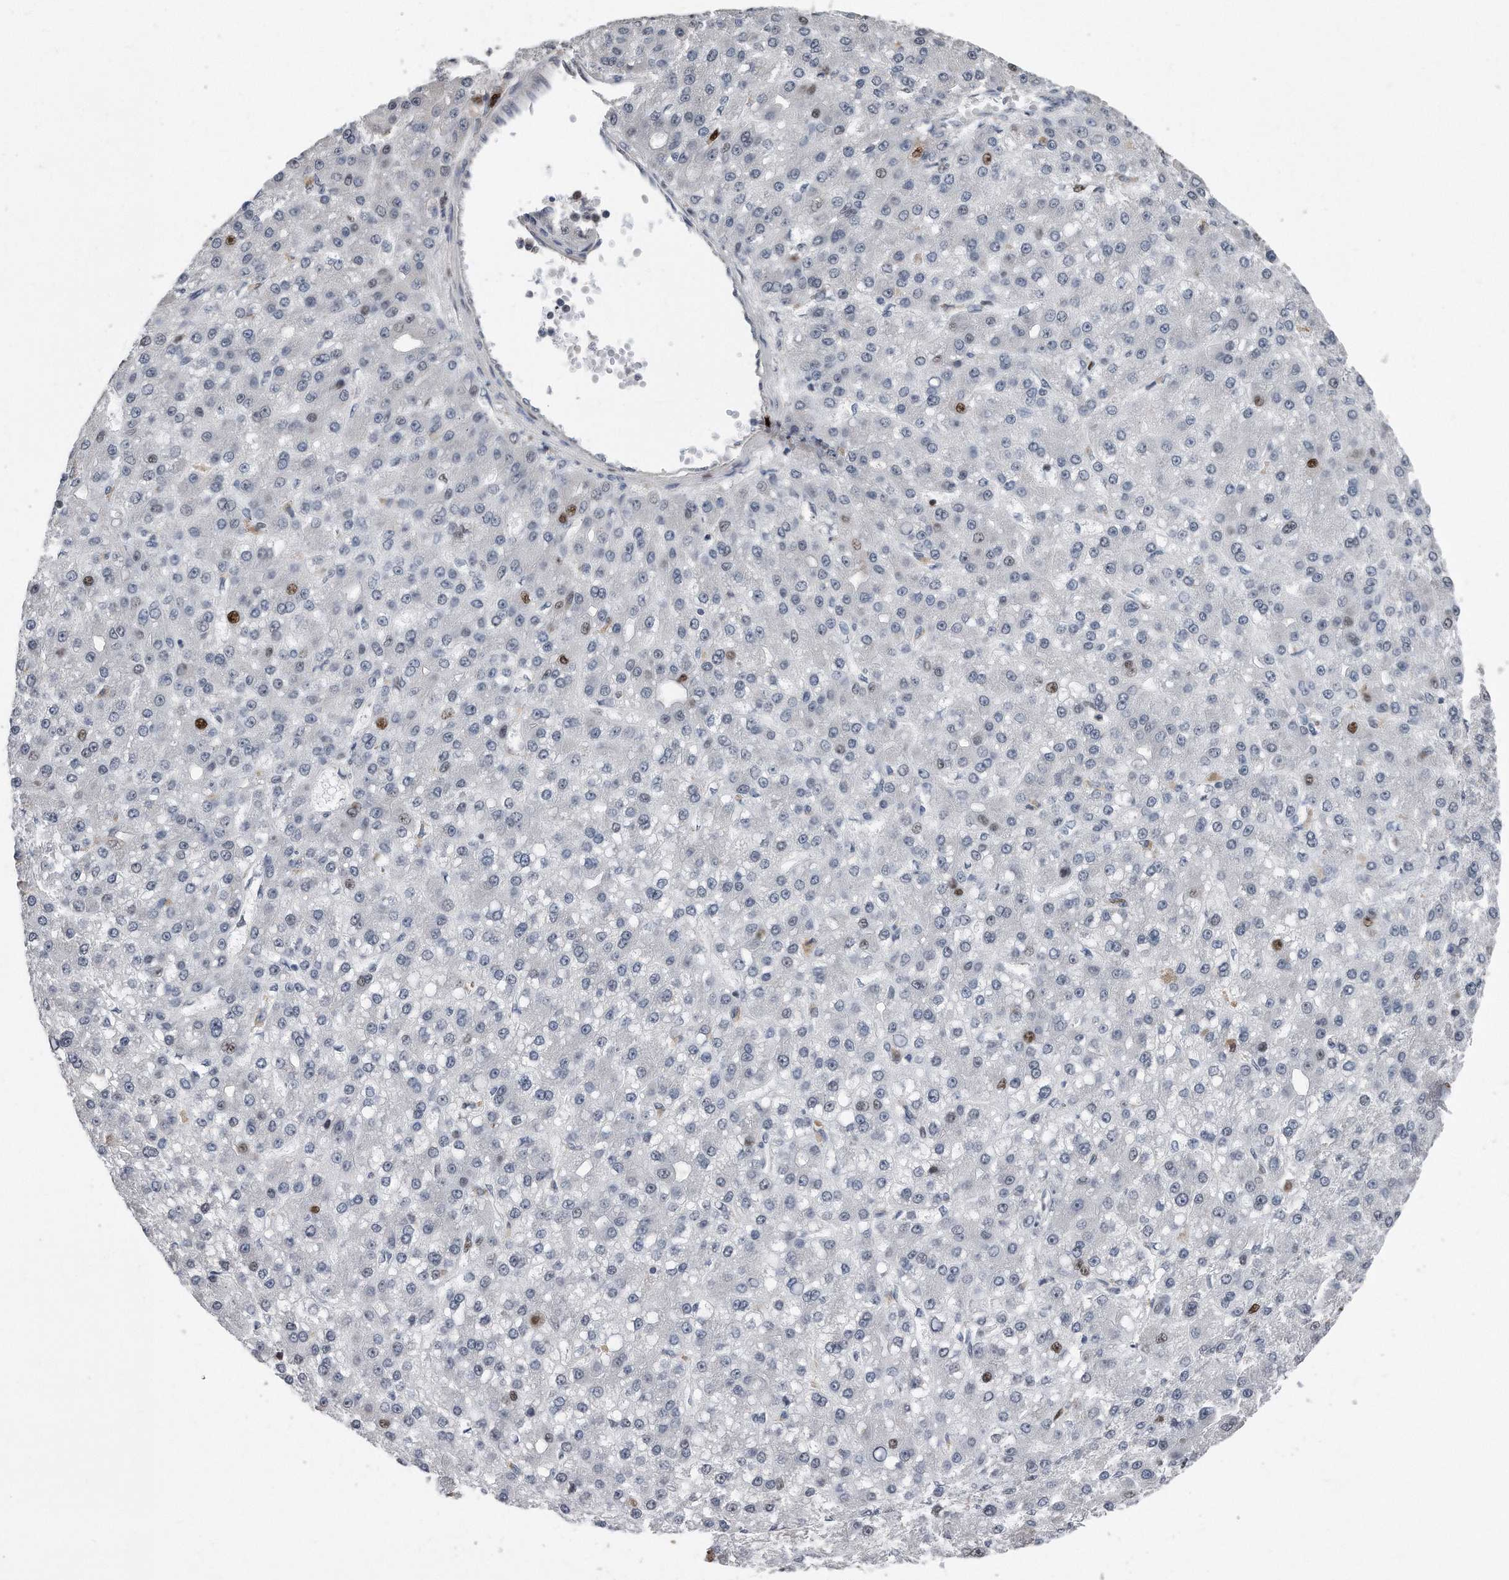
{"staining": {"intensity": "moderate", "quantity": "<25%", "location": "nuclear"}, "tissue": "liver cancer", "cell_type": "Tumor cells", "image_type": "cancer", "snomed": [{"axis": "morphology", "description": "Carcinoma, Hepatocellular, NOS"}, {"axis": "topography", "description": "Liver"}], "caption": "This is an image of IHC staining of hepatocellular carcinoma (liver), which shows moderate staining in the nuclear of tumor cells.", "gene": "PCNA", "patient": {"sex": "male", "age": 67}}